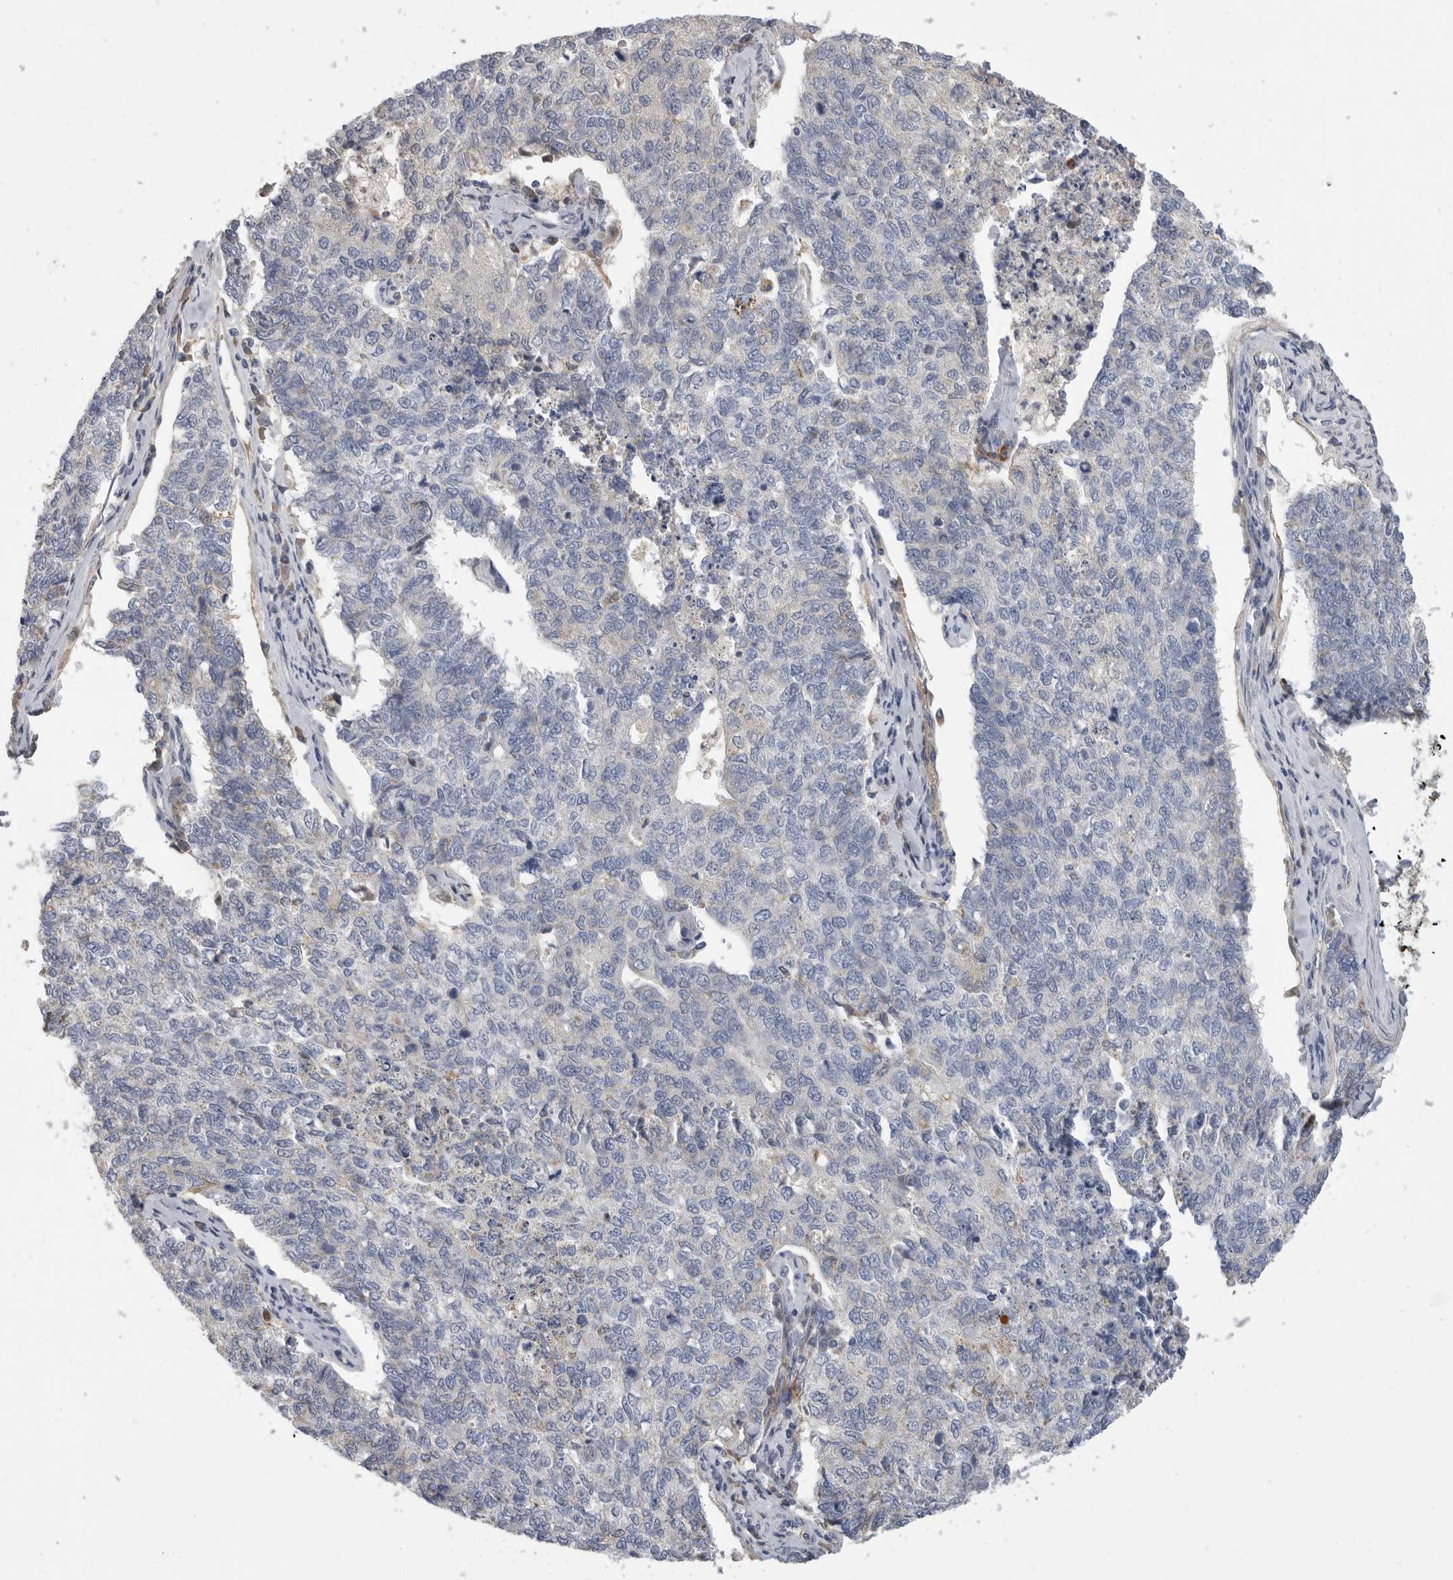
{"staining": {"intensity": "moderate", "quantity": "<25%", "location": "cytoplasmic/membranous"}, "tissue": "cervical cancer", "cell_type": "Tumor cells", "image_type": "cancer", "snomed": [{"axis": "morphology", "description": "Squamous cell carcinoma, NOS"}, {"axis": "topography", "description": "Cervix"}], "caption": "Moderate cytoplasmic/membranous staining is seen in approximately <25% of tumor cells in squamous cell carcinoma (cervical).", "gene": "SDC3", "patient": {"sex": "female", "age": 63}}